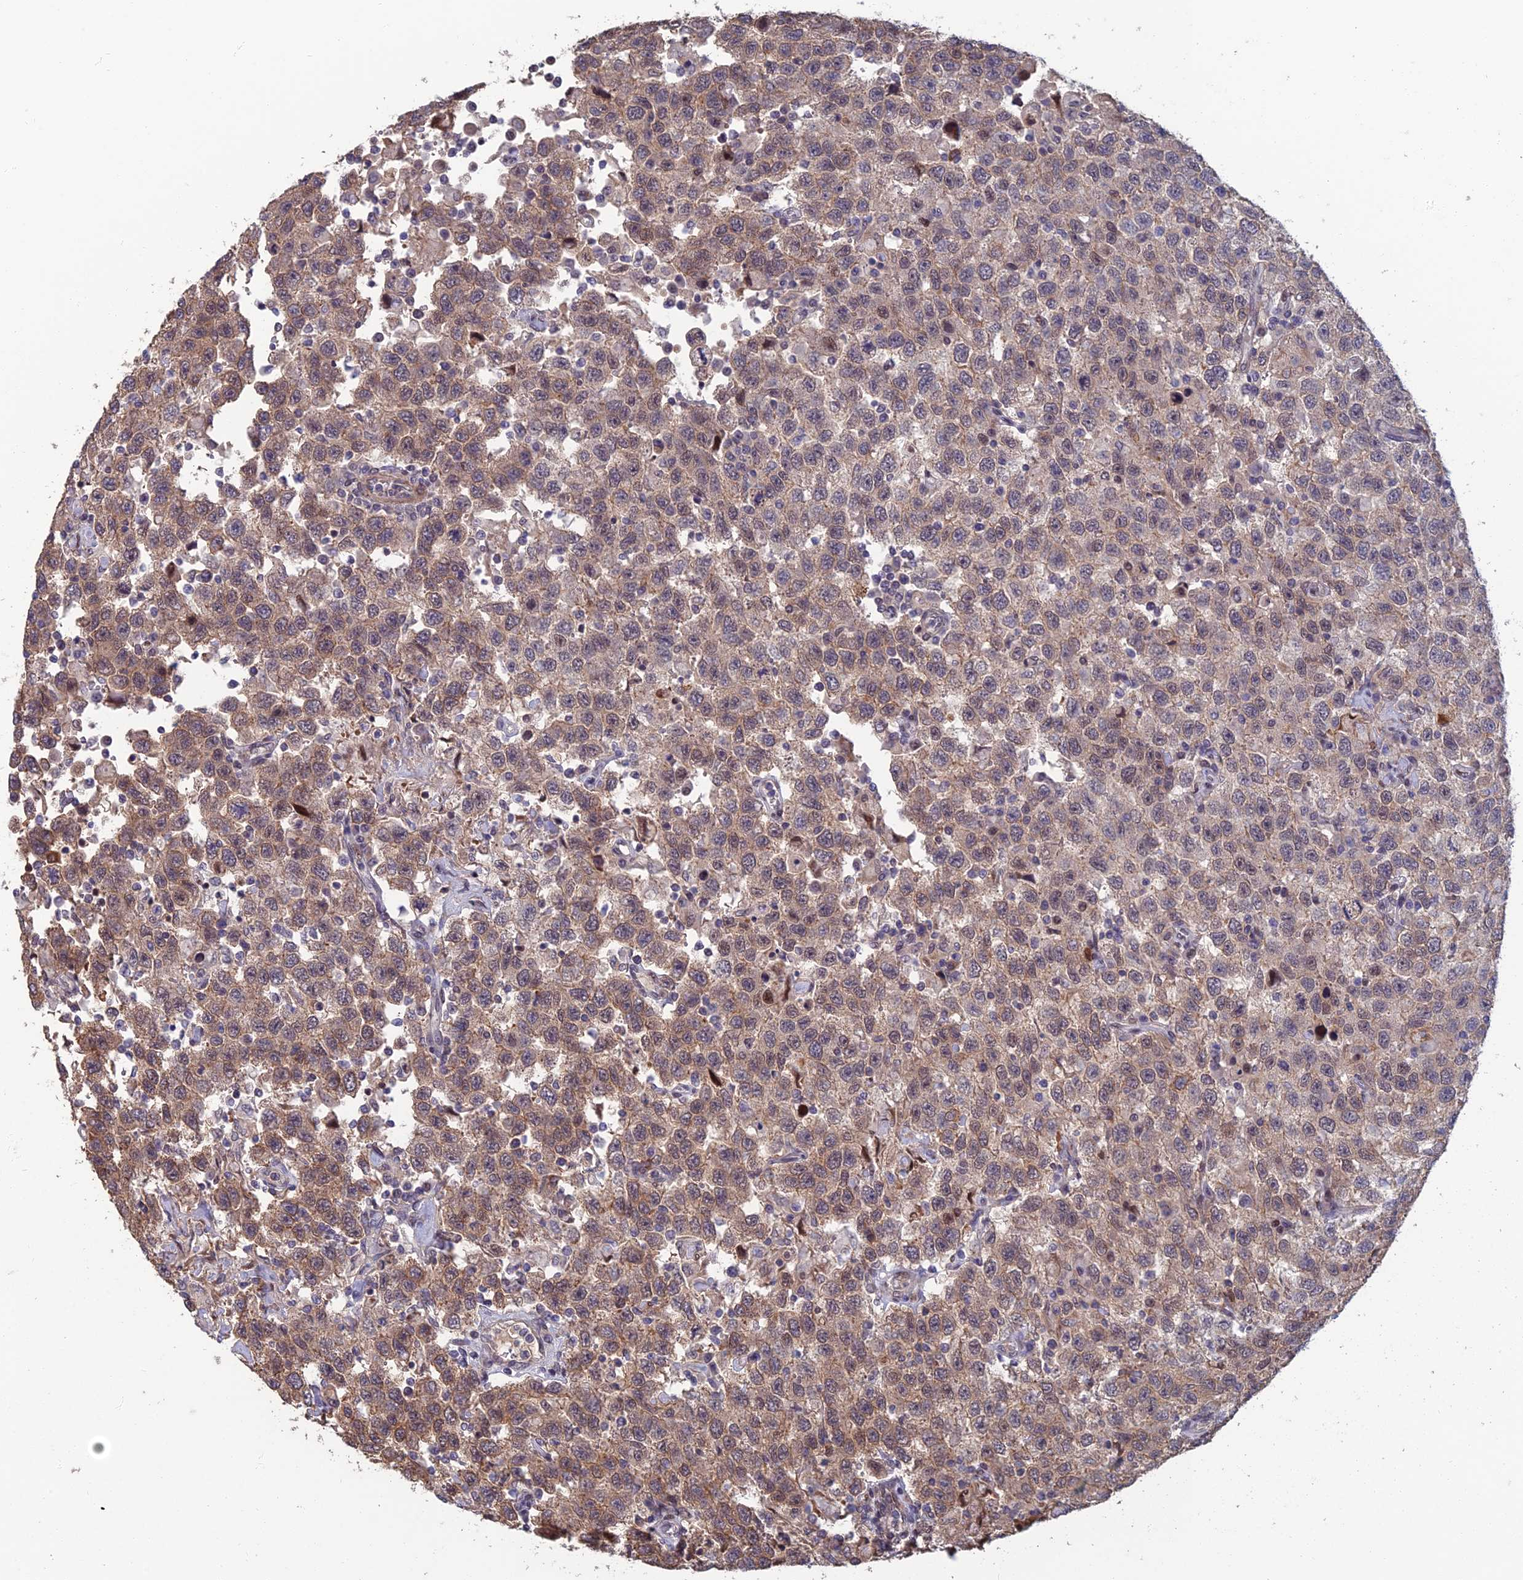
{"staining": {"intensity": "weak", "quantity": ">75%", "location": "cytoplasmic/membranous"}, "tissue": "testis cancer", "cell_type": "Tumor cells", "image_type": "cancer", "snomed": [{"axis": "morphology", "description": "Seminoma, NOS"}, {"axis": "topography", "description": "Testis"}], "caption": "This image exhibits testis cancer (seminoma) stained with IHC to label a protein in brown. The cytoplasmic/membranous of tumor cells show weak positivity for the protein. Nuclei are counter-stained blue.", "gene": "CCDC183", "patient": {"sex": "male", "age": 41}}